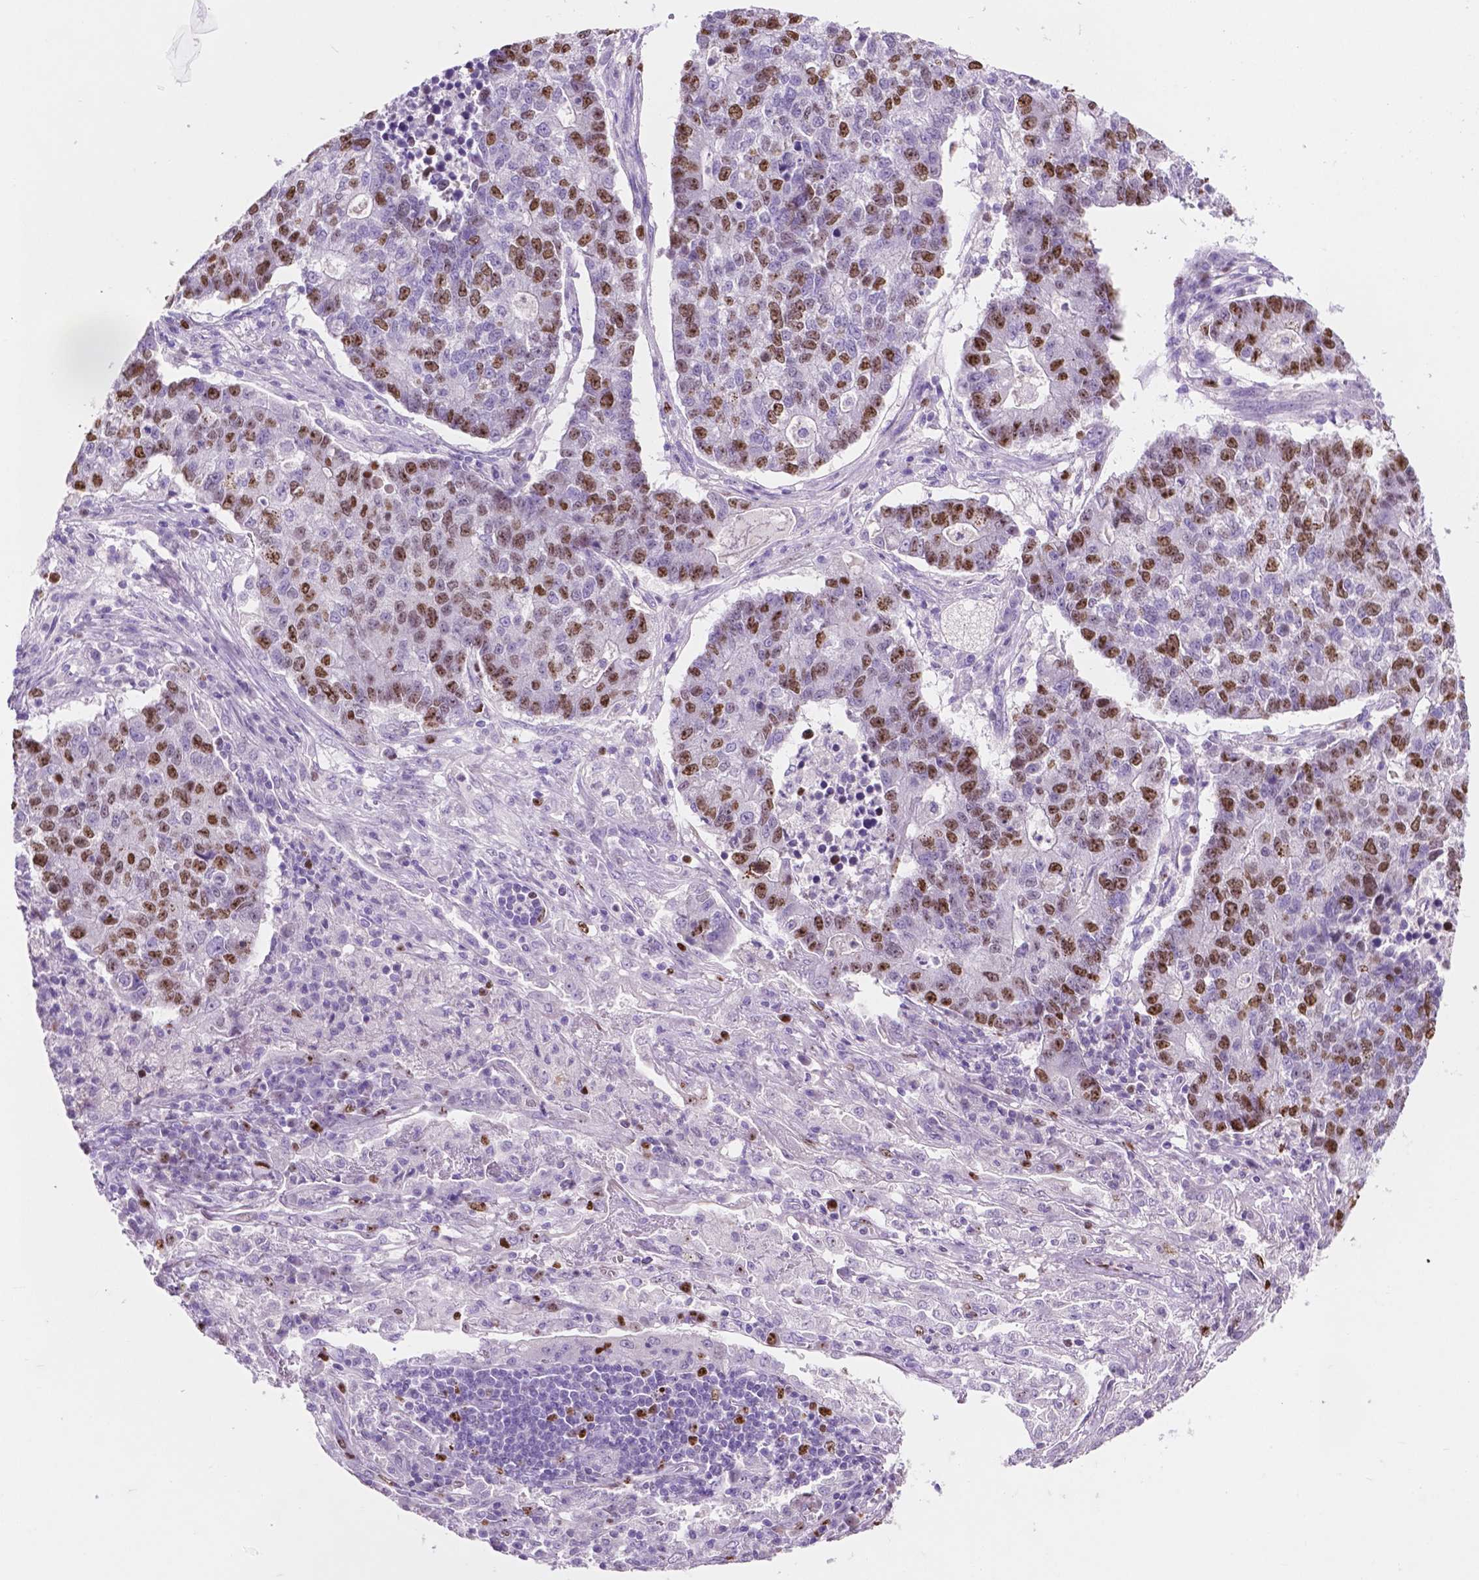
{"staining": {"intensity": "moderate", "quantity": "25%-75%", "location": "nuclear"}, "tissue": "lung cancer", "cell_type": "Tumor cells", "image_type": "cancer", "snomed": [{"axis": "morphology", "description": "Adenocarcinoma, NOS"}, {"axis": "topography", "description": "Lung"}], "caption": "A high-resolution image shows immunohistochemistry (IHC) staining of lung adenocarcinoma, which shows moderate nuclear expression in approximately 25%-75% of tumor cells.", "gene": "SIAH2", "patient": {"sex": "male", "age": 57}}